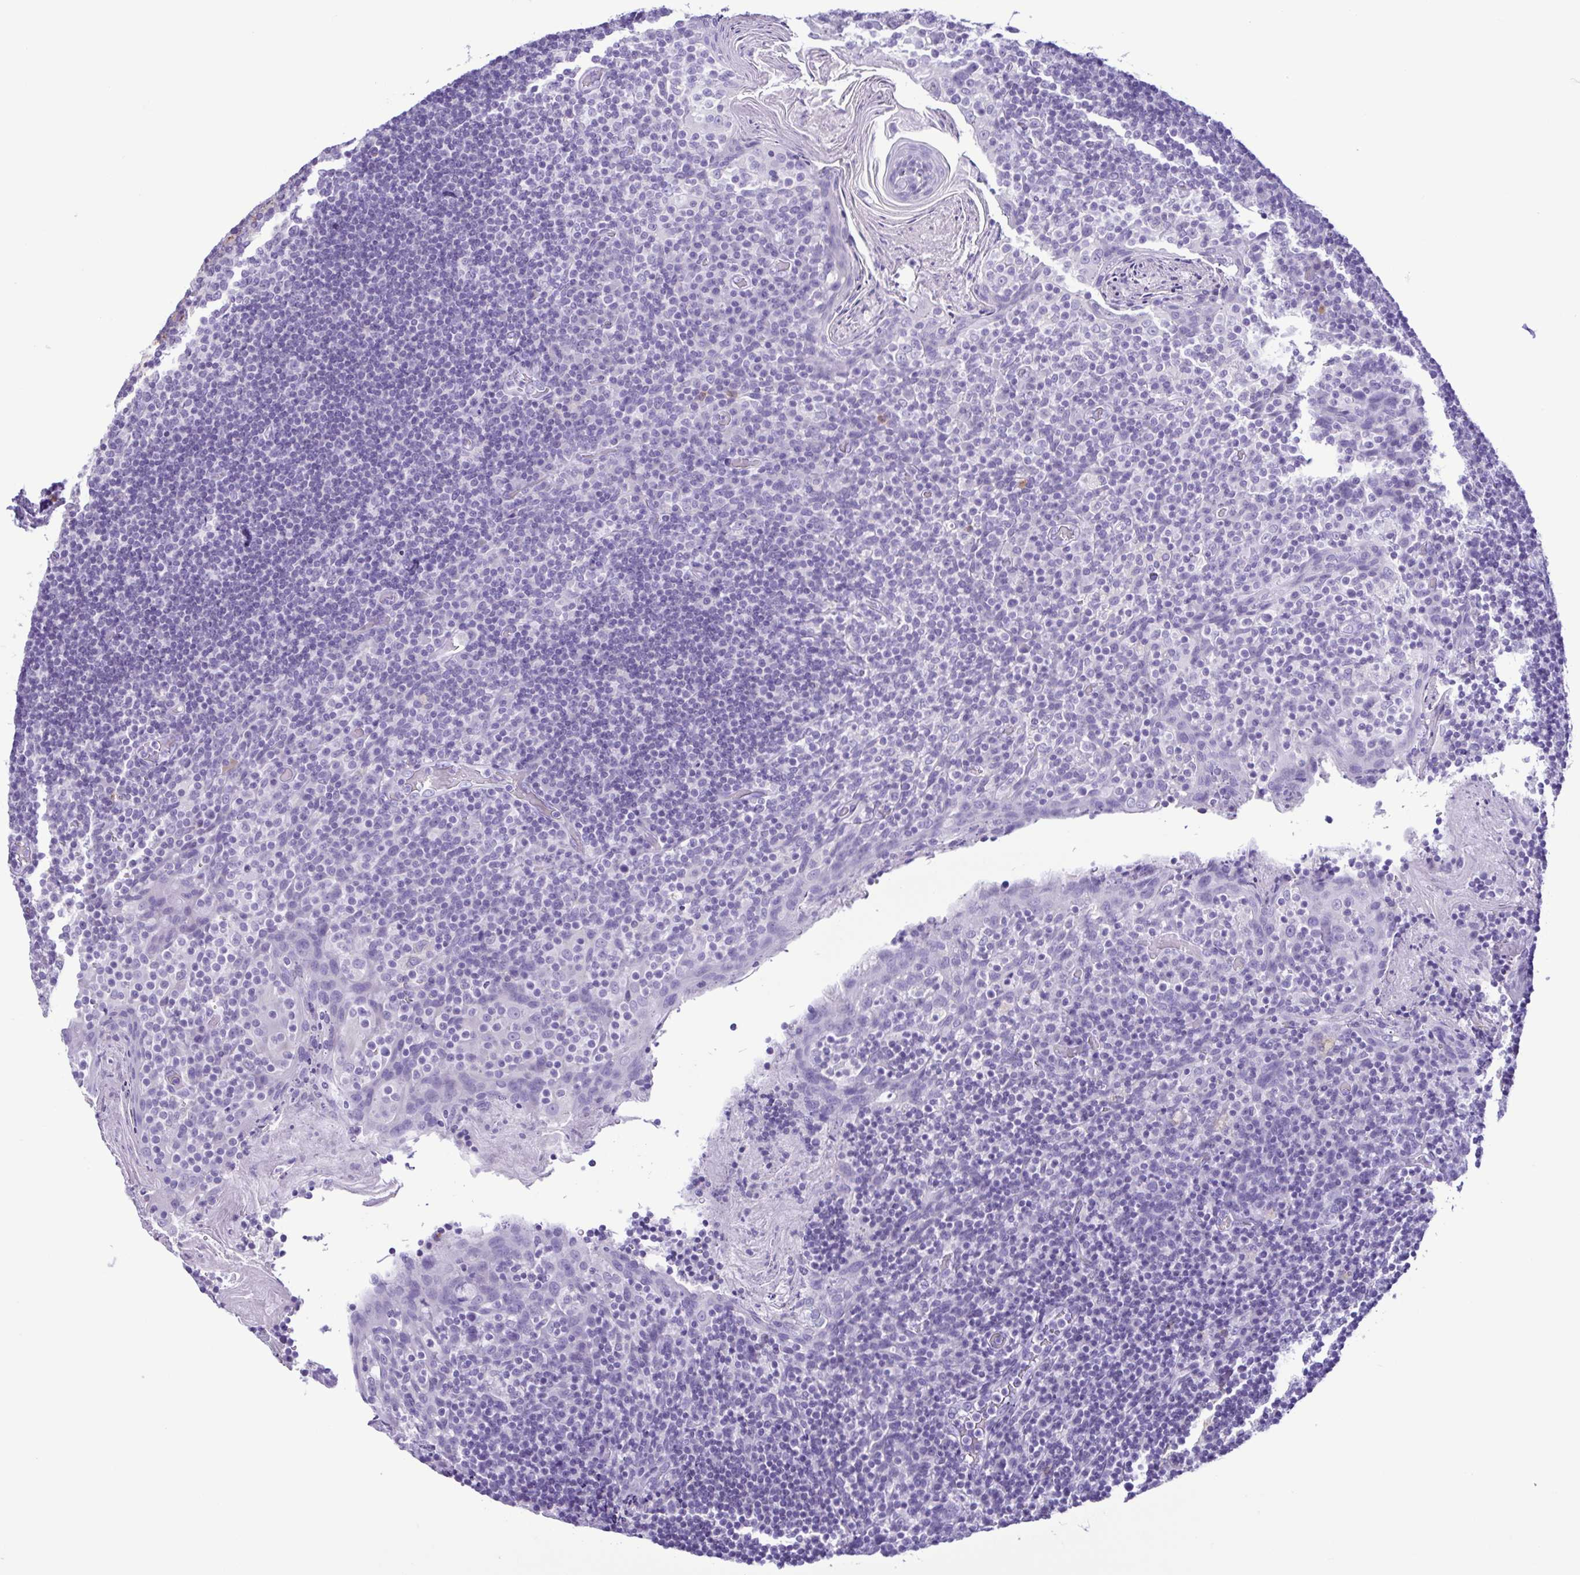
{"staining": {"intensity": "negative", "quantity": "none", "location": "none"}, "tissue": "tonsil", "cell_type": "Germinal center cells", "image_type": "normal", "snomed": [{"axis": "morphology", "description": "Normal tissue, NOS"}, {"axis": "topography", "description": "Tonsil"}], "caption": "Immunohistochemistry (IHC) image of benign tonsil: human tonsil stained with DAB exhibits no significant protein expression in germinal center cells. (Immunohistochemistry, brightfield microscopy, high magnification).", "gene": "SPATA16", "patient": {"sex": "female", "age": 10}}